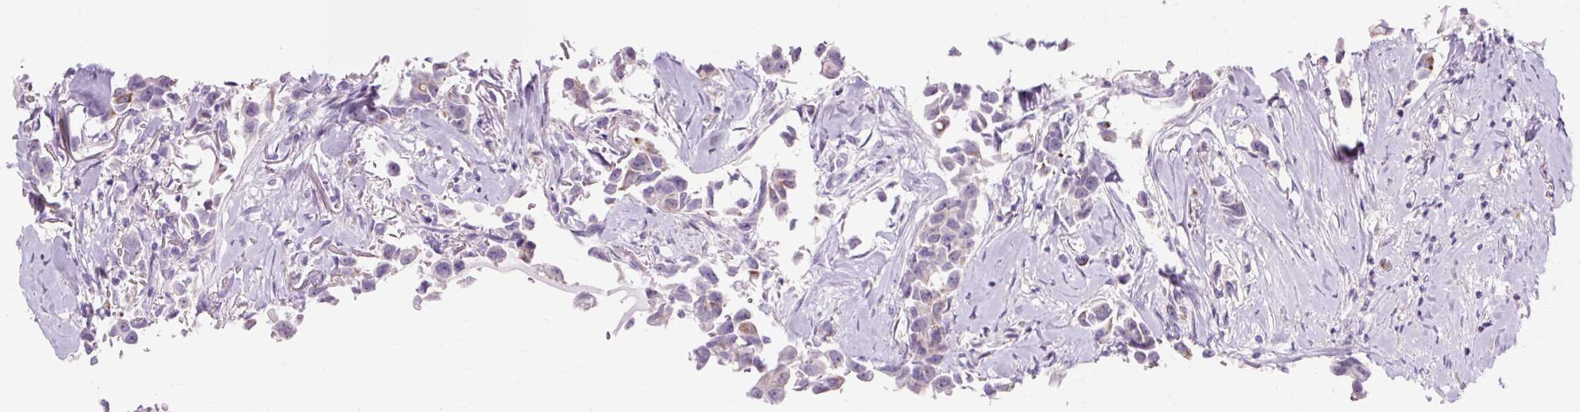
{"staining": {"intensity": "moderate", "quantity": "<25%", "location": "cytoplasmic/membranous"}, "tissue": "breast cancer", "cell_type": "Tumor cells", "image_type": "cancer", "snomed": [{"axis": "morphology", "description": "Duct carcinoma"}, {"axis": "topography", "description": "Breast"}], "caption": "Immunohistochemical staining of human breast cancer reveals low levels of moderate cytoplasmic/membranous staining in about <25% of tumor cells. The staining was performed using DAB, with brown indicating positive protein expression. Nuclei are stained blue with hematoxylin.", "gene": "IRX2", "patient": {"sex": "female", "age": 80}}